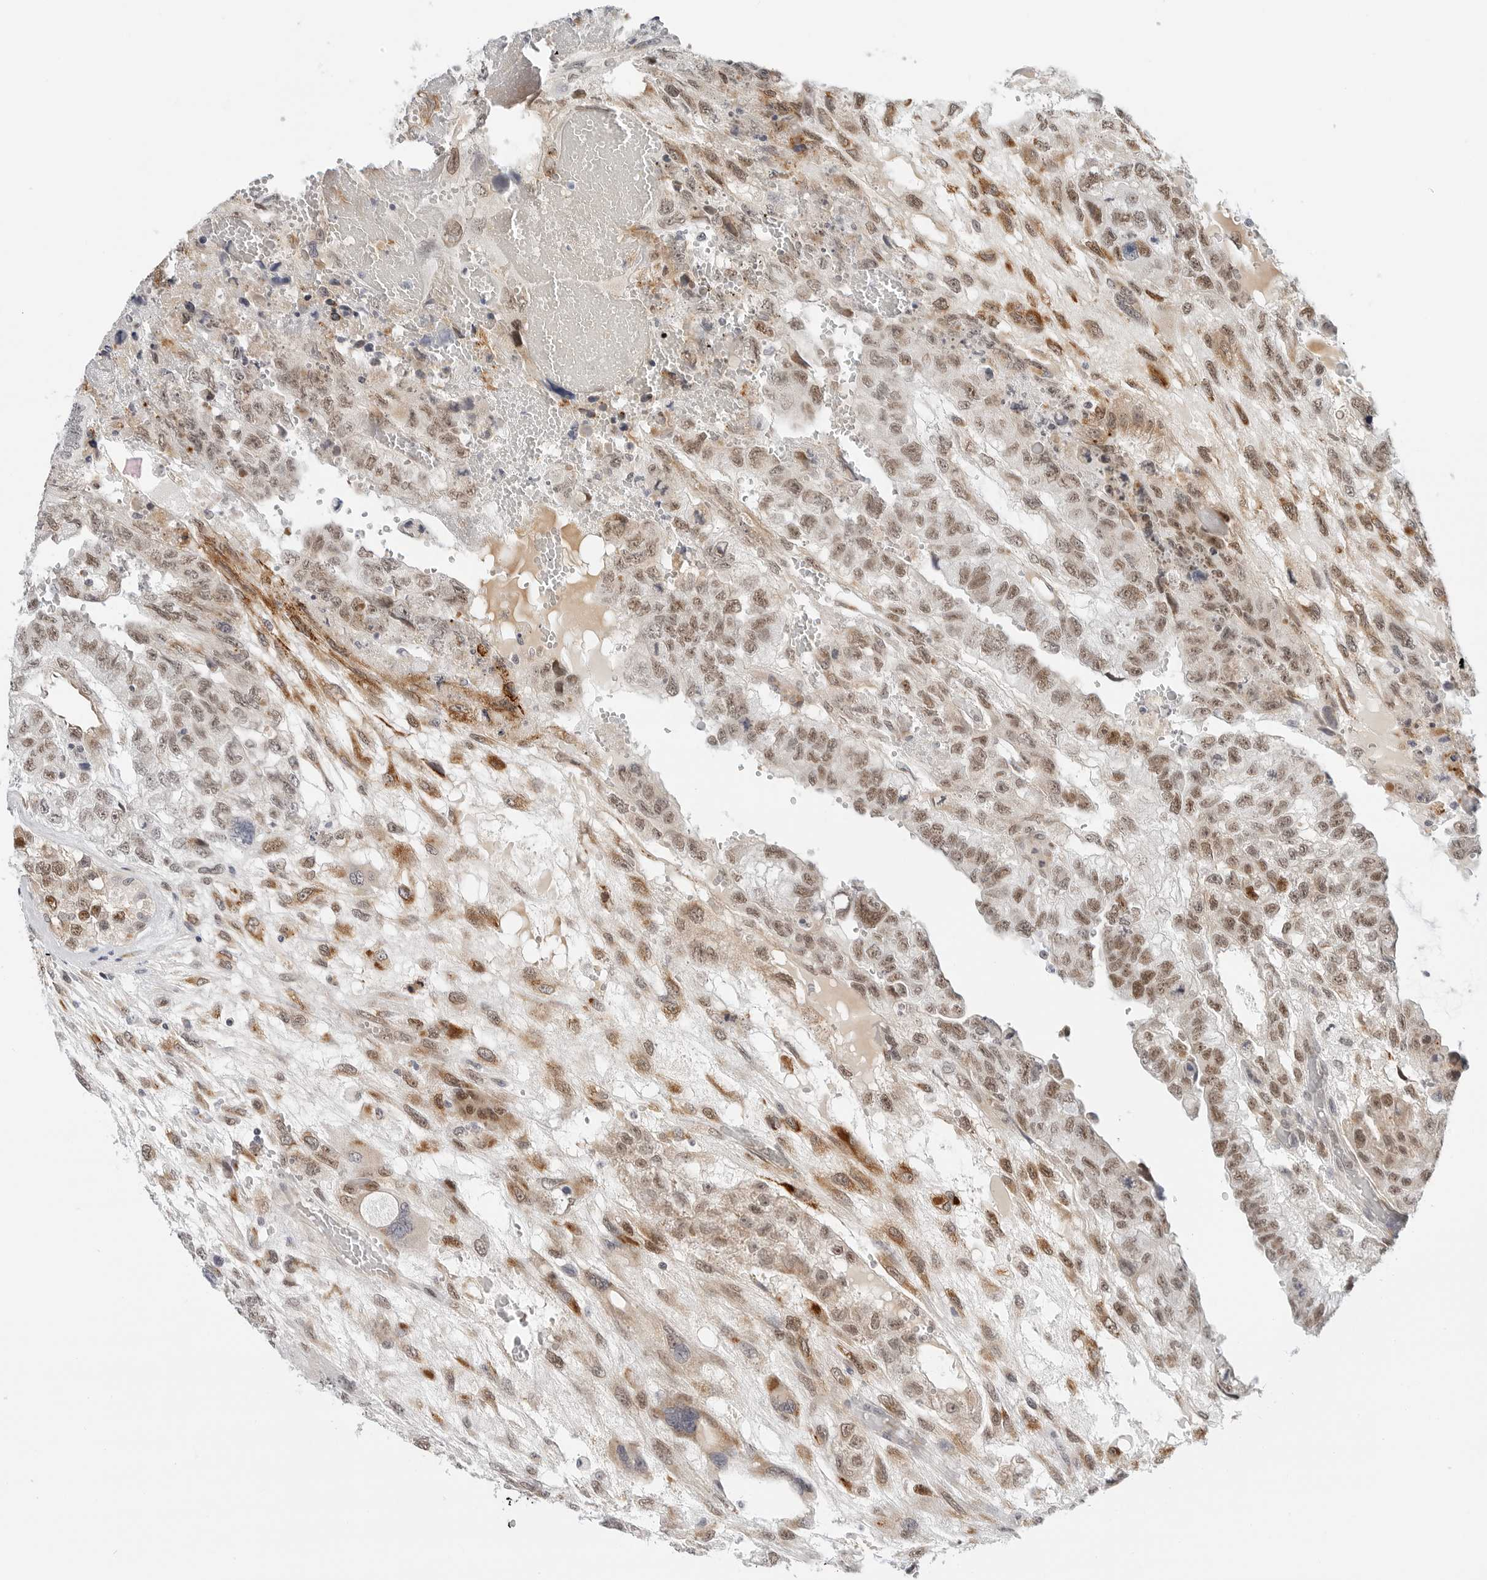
{"staining": {"intensity": "moderate", "quantity": ">75%", "location": "cytoplasmic/membranous,nuclear"}, "tissue": "testis cancer", "cell_type": "Tumor cells", "image_type": "cancer", "snomed": [{"axis": "morphology", "description": "Carcinoma, Embryonal, NOS"}, {"axis": "topography", "description": "Testis"}], "caption": "A brown stain labels moderate cytoplasmic/membranous and nuclear expression of a protein in testis cancer (embryonal carcinoma) tumor cells.", "gene": "TSEN2", "patient": {"sex": "male", "age": 36}}